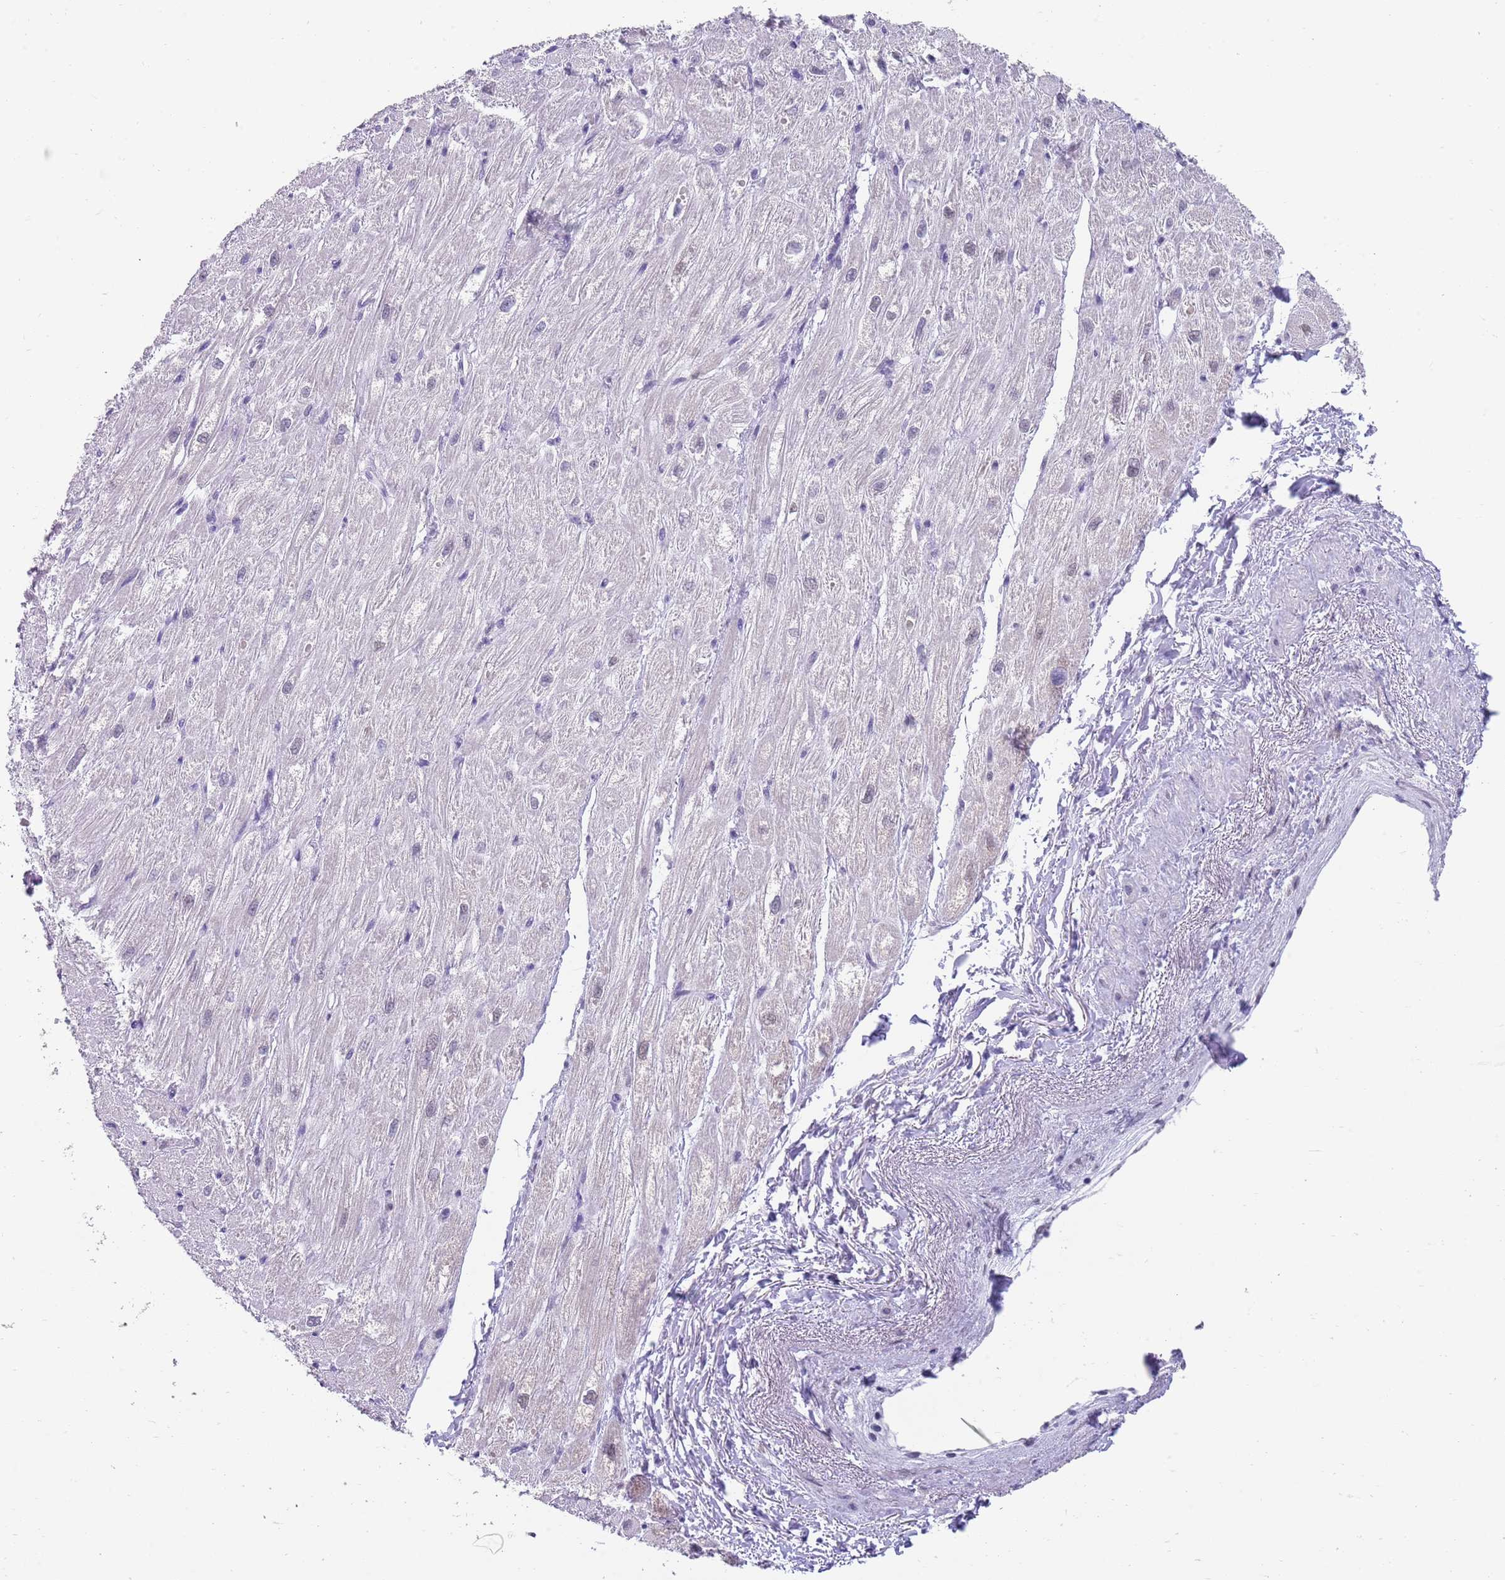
{"staining": {"intensity": "negative", "quantity": "none", "location": "none"}, "tissue": "heart muscle", "cell_type": "Cardiomyocytes", "image_type": "normal", "snomed": [{"axis": "morphology", "description": "Normal tissue, NOS"}, {"axis": "topography", "description": "Heart"}], "caption": "Normal heart muscle was stained to show a protein in brown. There is no significant positivity in cardiomyocytes.", "gene": "SEPHS2", "patient": {"sex": "male", "age": 65}}